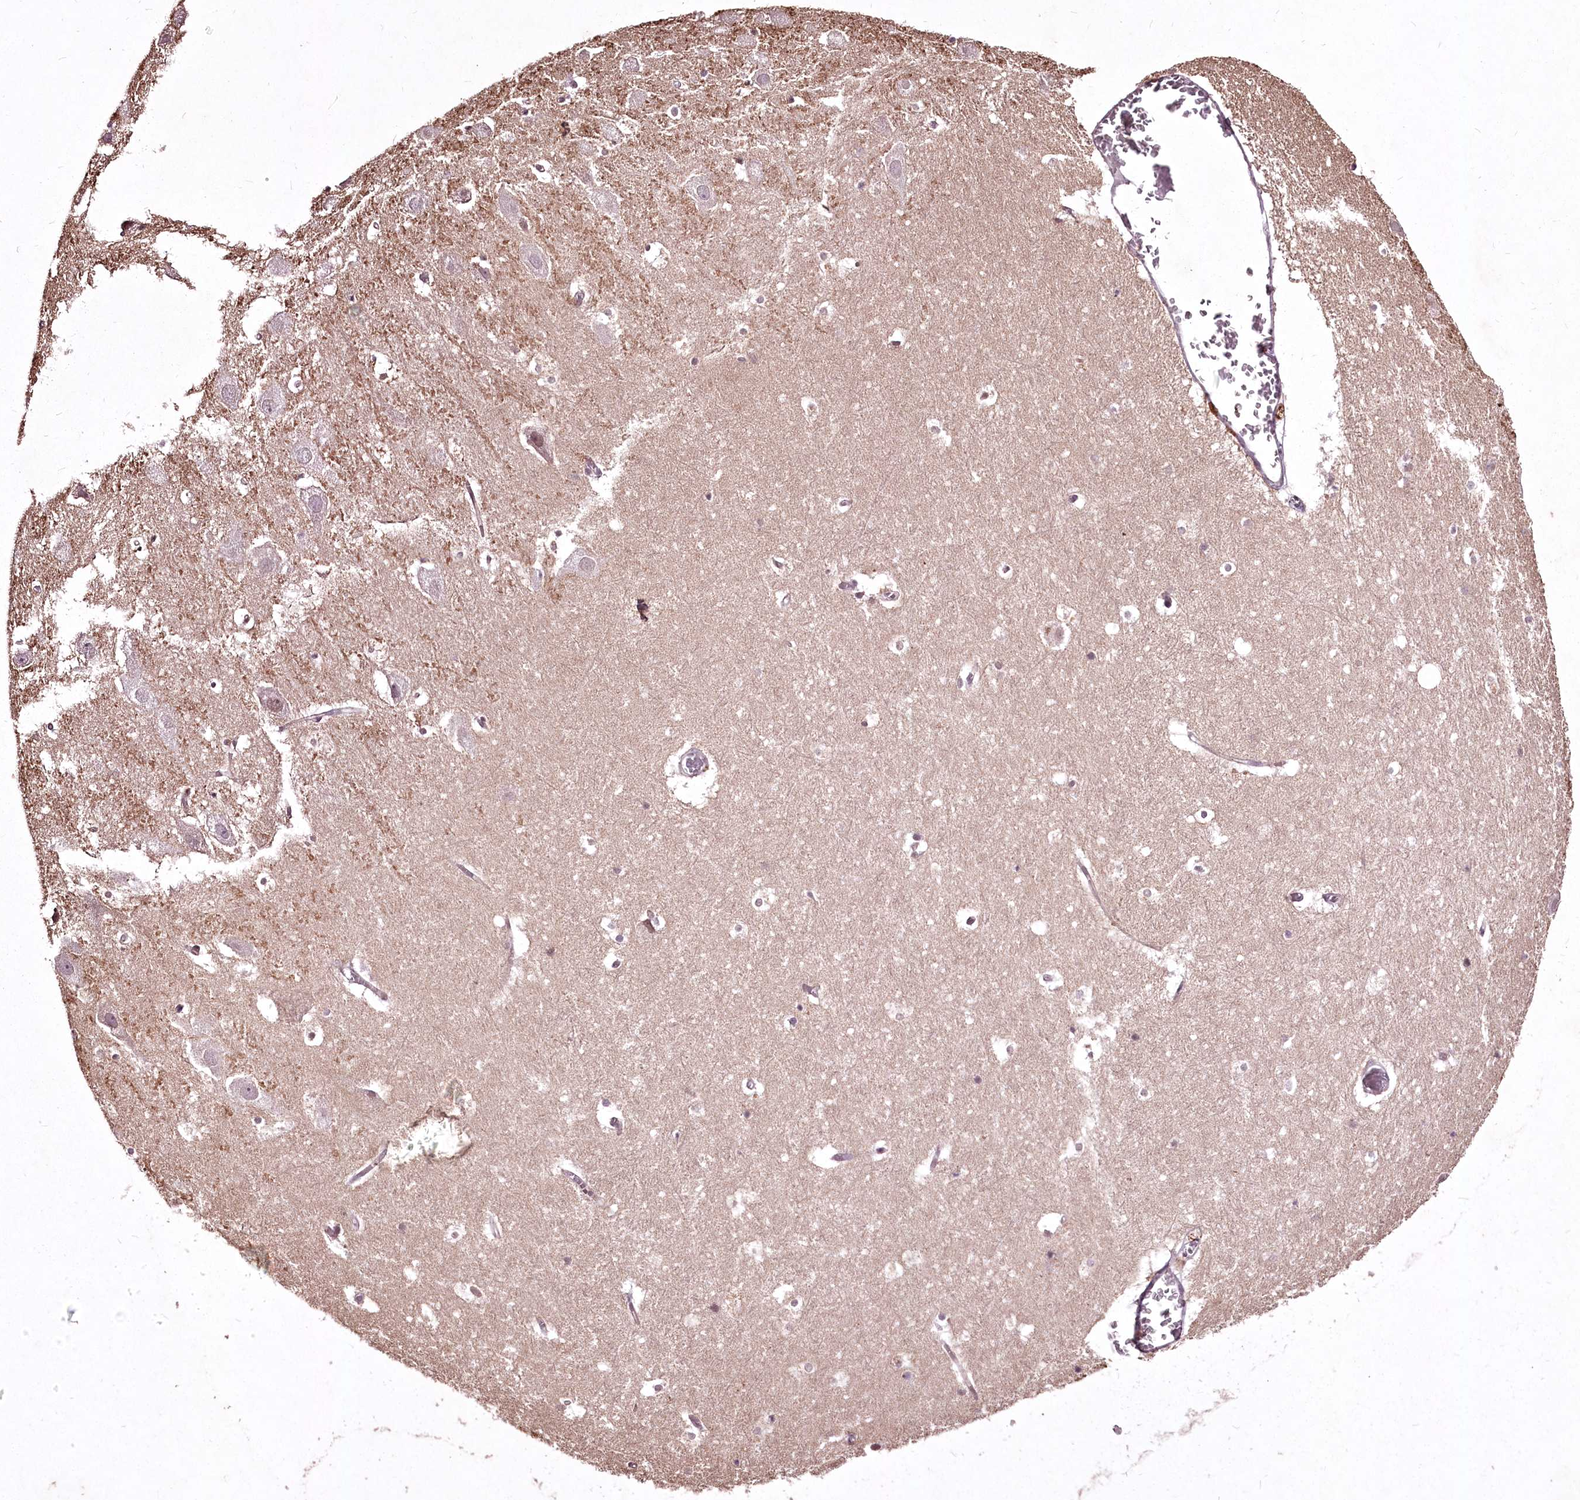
{"staining": {"intensity": "negative", "quantity": "none", "location": "none"}, "tissue": "hippocampus", "cell_type": "Glial cells", "image_type": "normal", "snomed": [{"axis": "morphology", "description": "Normal tissue, NOS"}, {"axis": "topography", "description": "Hippocampus"}], "caption": "This is an immunohistochemistry photomicrograph of normal hippocampus. There is no positivity in glial cells.", "gene": "ADRA1D", "patient": {"sex": "female", "age": 52}}